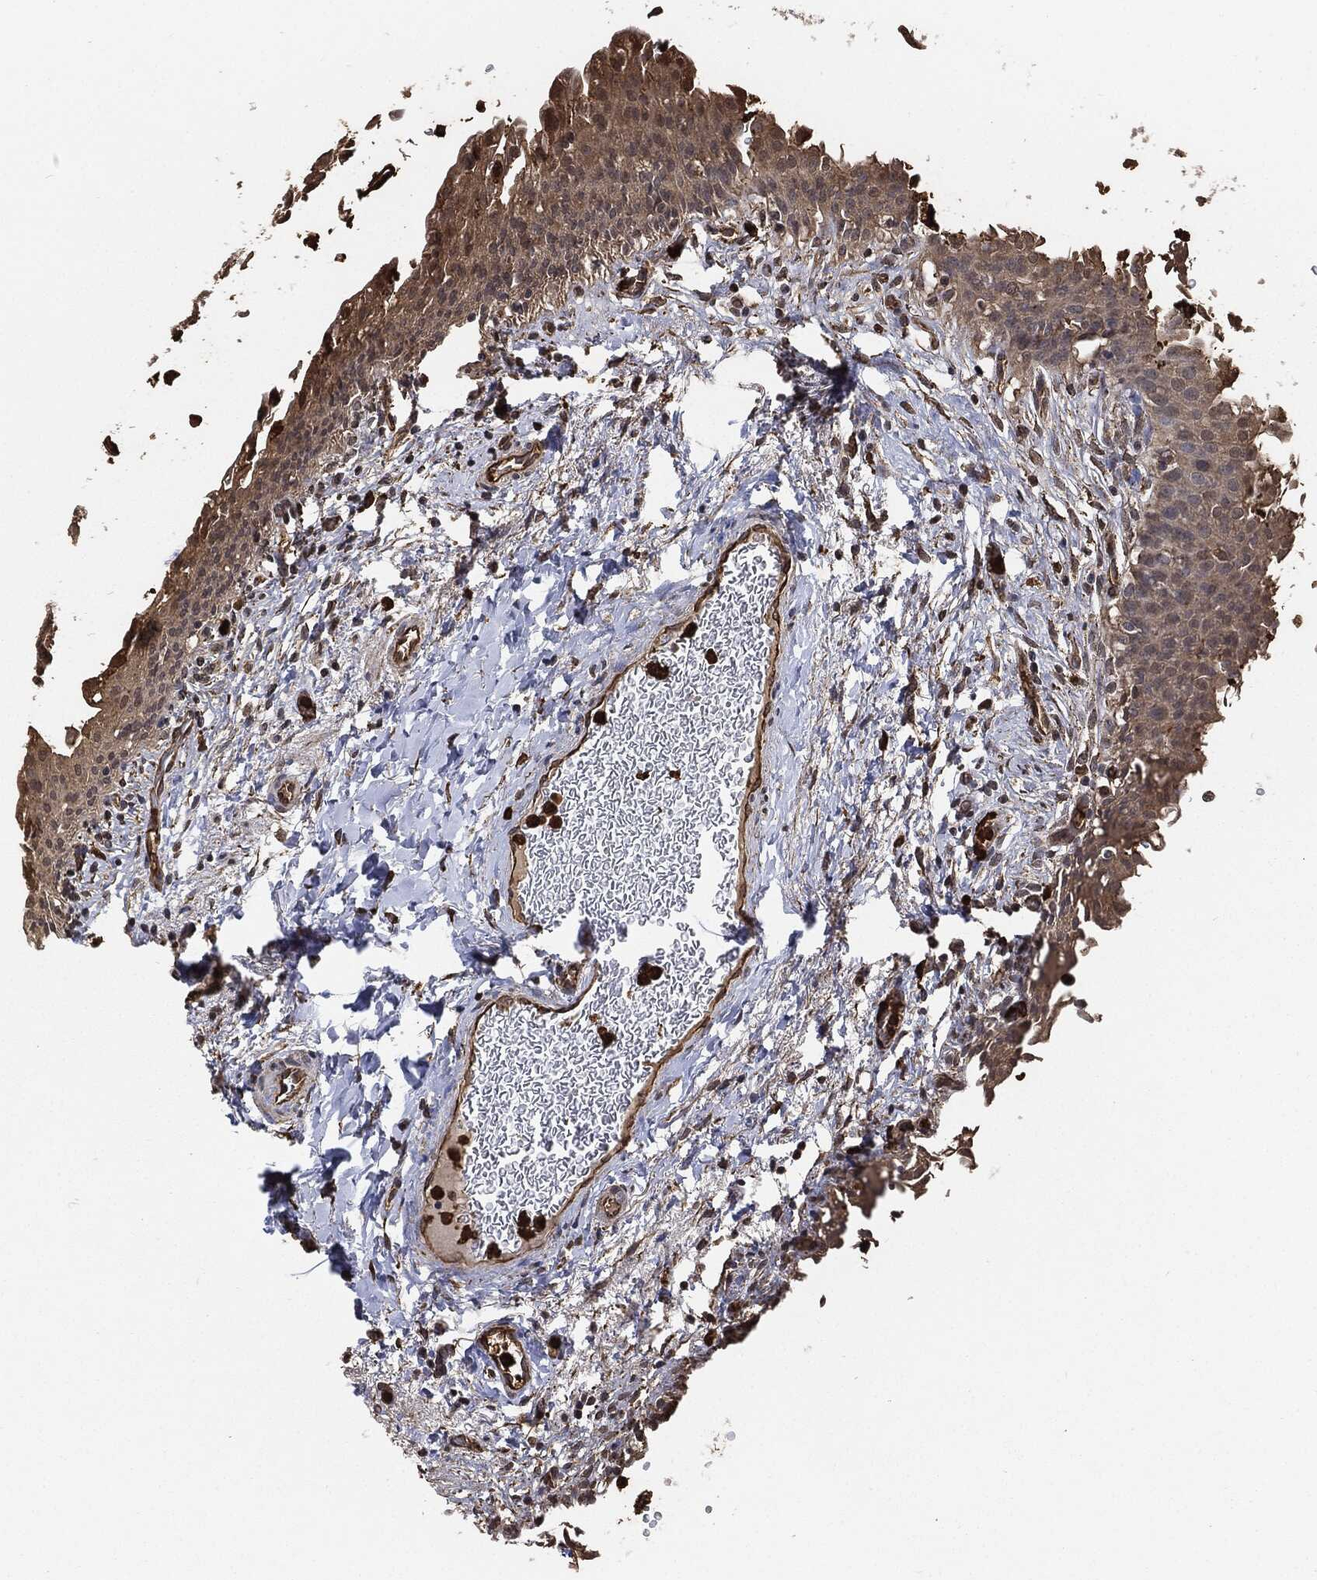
{"staining": {"intensity": "weak", "quantity": ">75%", "location": "cytoplasmic/membranous"}, "tissue": "urinary bladder", "cell_type": "Urothelial cells", "image_type": "normal", "snomed": [{"axis": "morphology", "description": "Normal tissue, NOS"}, {"axis": "topography", "description": "Urinary bladder"}], "caption": "The photomicrograph shows staining of benign urinary bladder, revealing weak cytoplasmic/membranous protein expression (brown color) within urothelial cells.", "gene": "S100A9", "patient": {"sex": "female", "age": 60}}